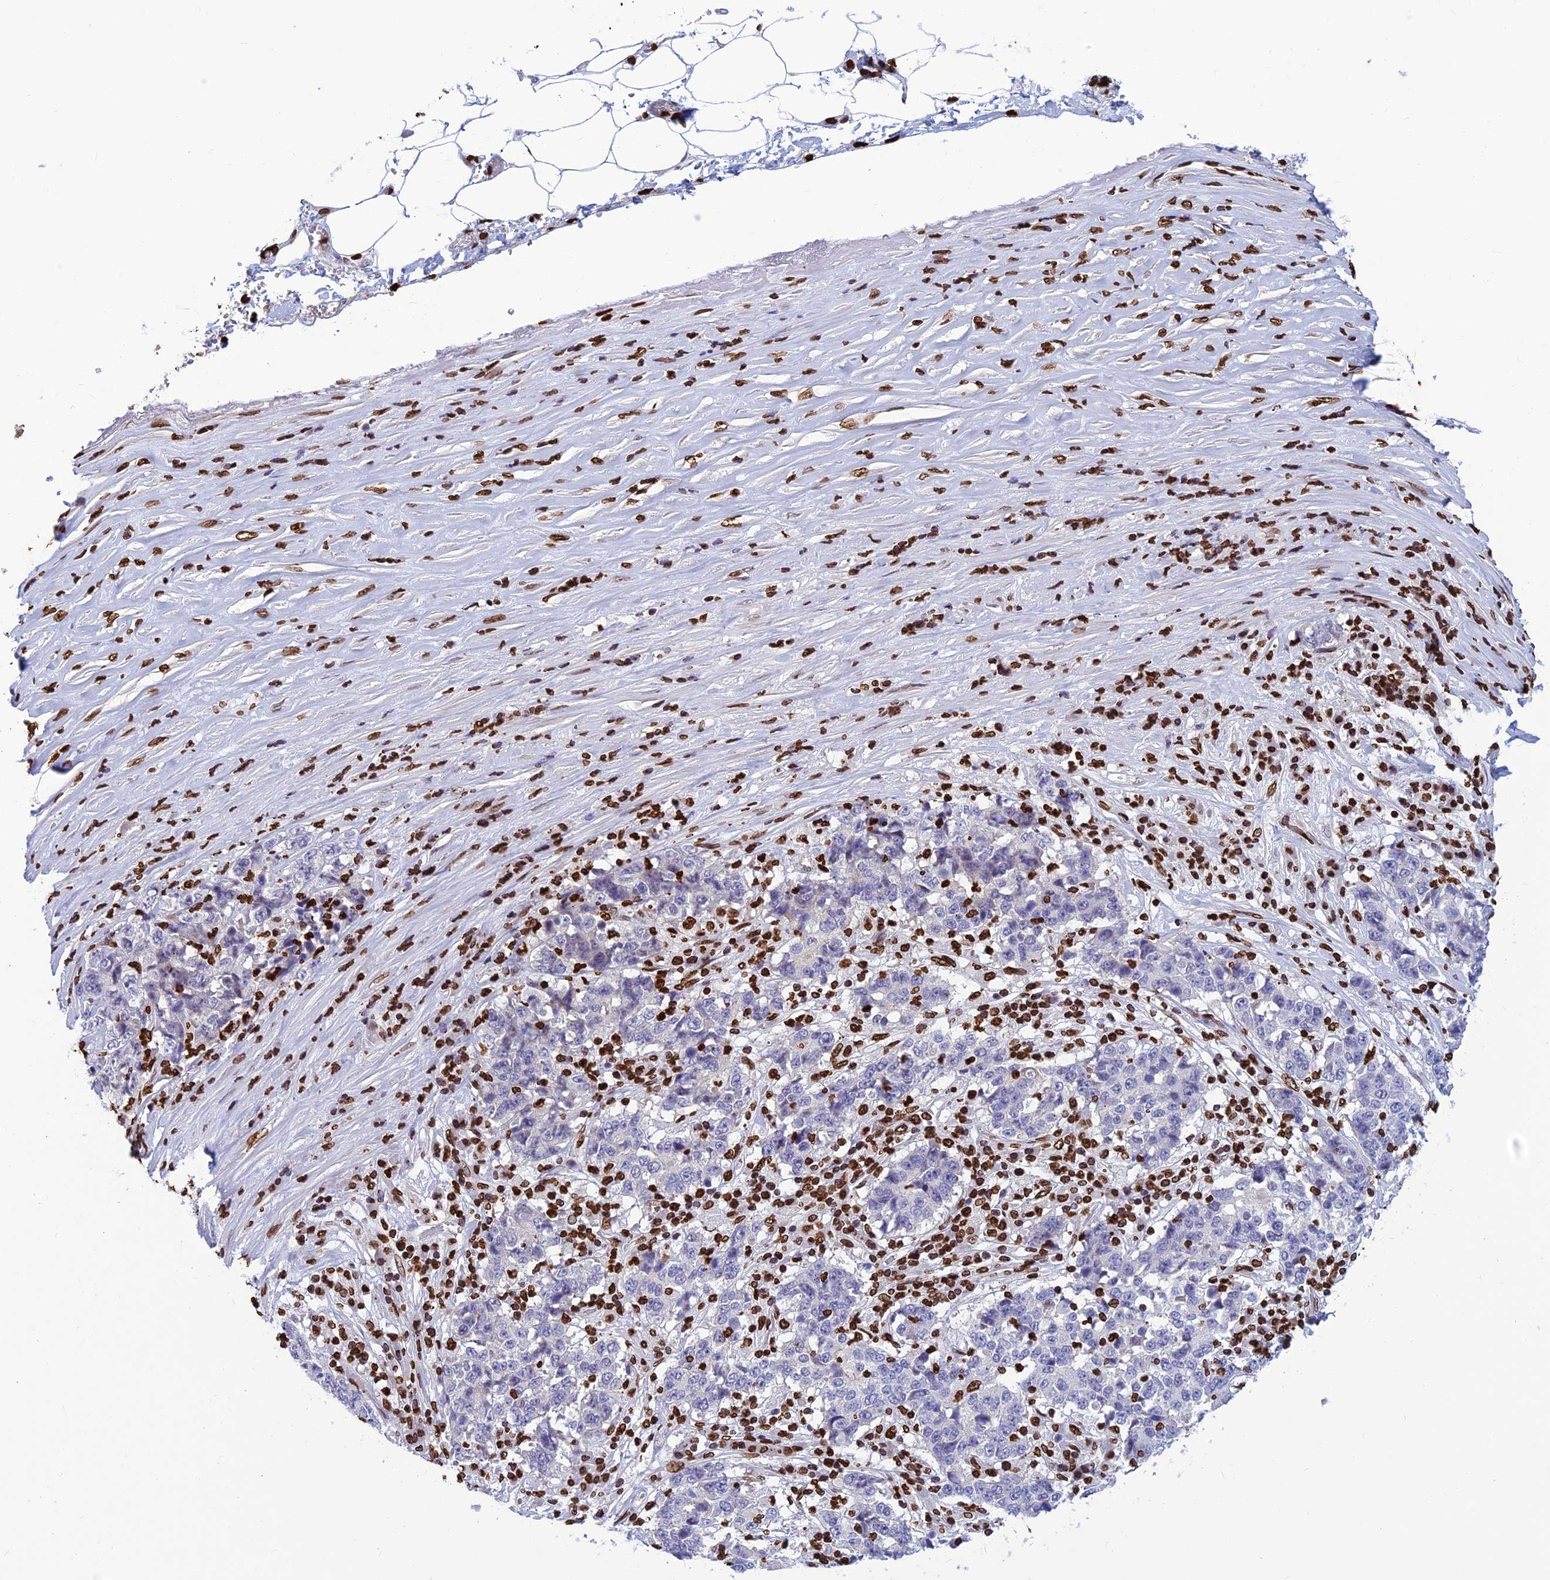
{"staining": {"intensity": "negative", "quantity": "none", "location": "none"}, "tissue": "stomach cancer", "cell_type": "Tumor cells", "image_type": "cancer", "snomed": [{"axis": "morphology", "description": "Adenocarcinoma, NOS"}, {"axis": "topography", "description": "Stomach"}], "caption": "Immunohistochemistry (IHC) photomicrograph of neoplastic tissue: stomach adenocarcinoma stained with DAB (3,3'-diaminobenzidine) reveals no significant protein staining in tumor cells.", "gene": "AKAP17A", "patient": {"sex": "male", "age": 59}}